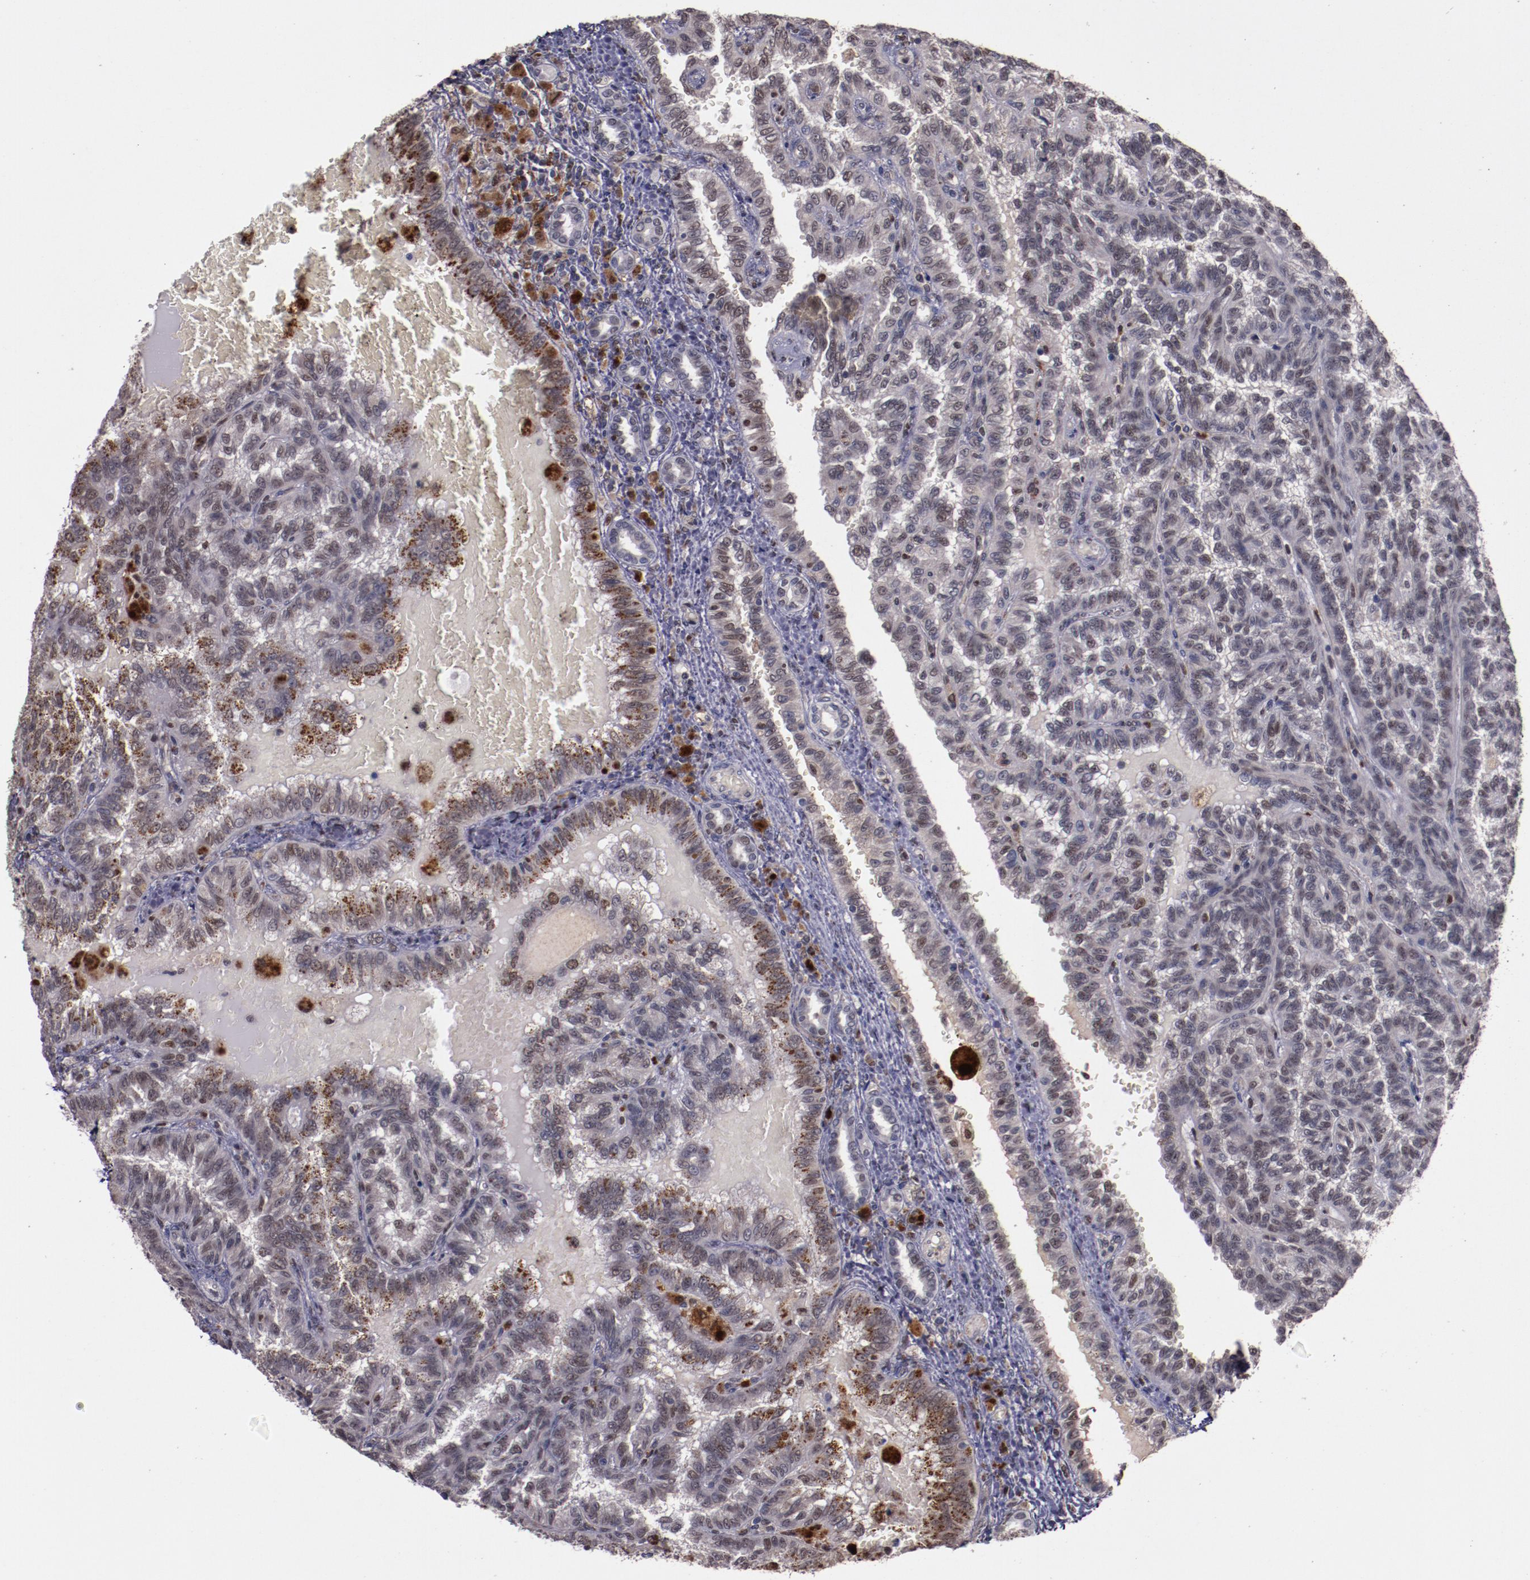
{"staining": {"intensity": "weak", "quantity": "<25%", "location": "nuclear"}, "tissue": "renal cancer", "cell_type": "Tumor cells", "image_type": "cancer", "snomed": [{"axis": "morphology", "description": "Inflammation, NOS"}, {"axis": "morphology", "description": "Adenocarcinoma, NOS"}, {"axis": "topography", "description": "Kidney"}], "caption": "IHC of adenocarcinoma (renal) displays no positivity in tumor cells.", "gene": "CHEK2", "patient": {"sex": "male", "age": 68}}